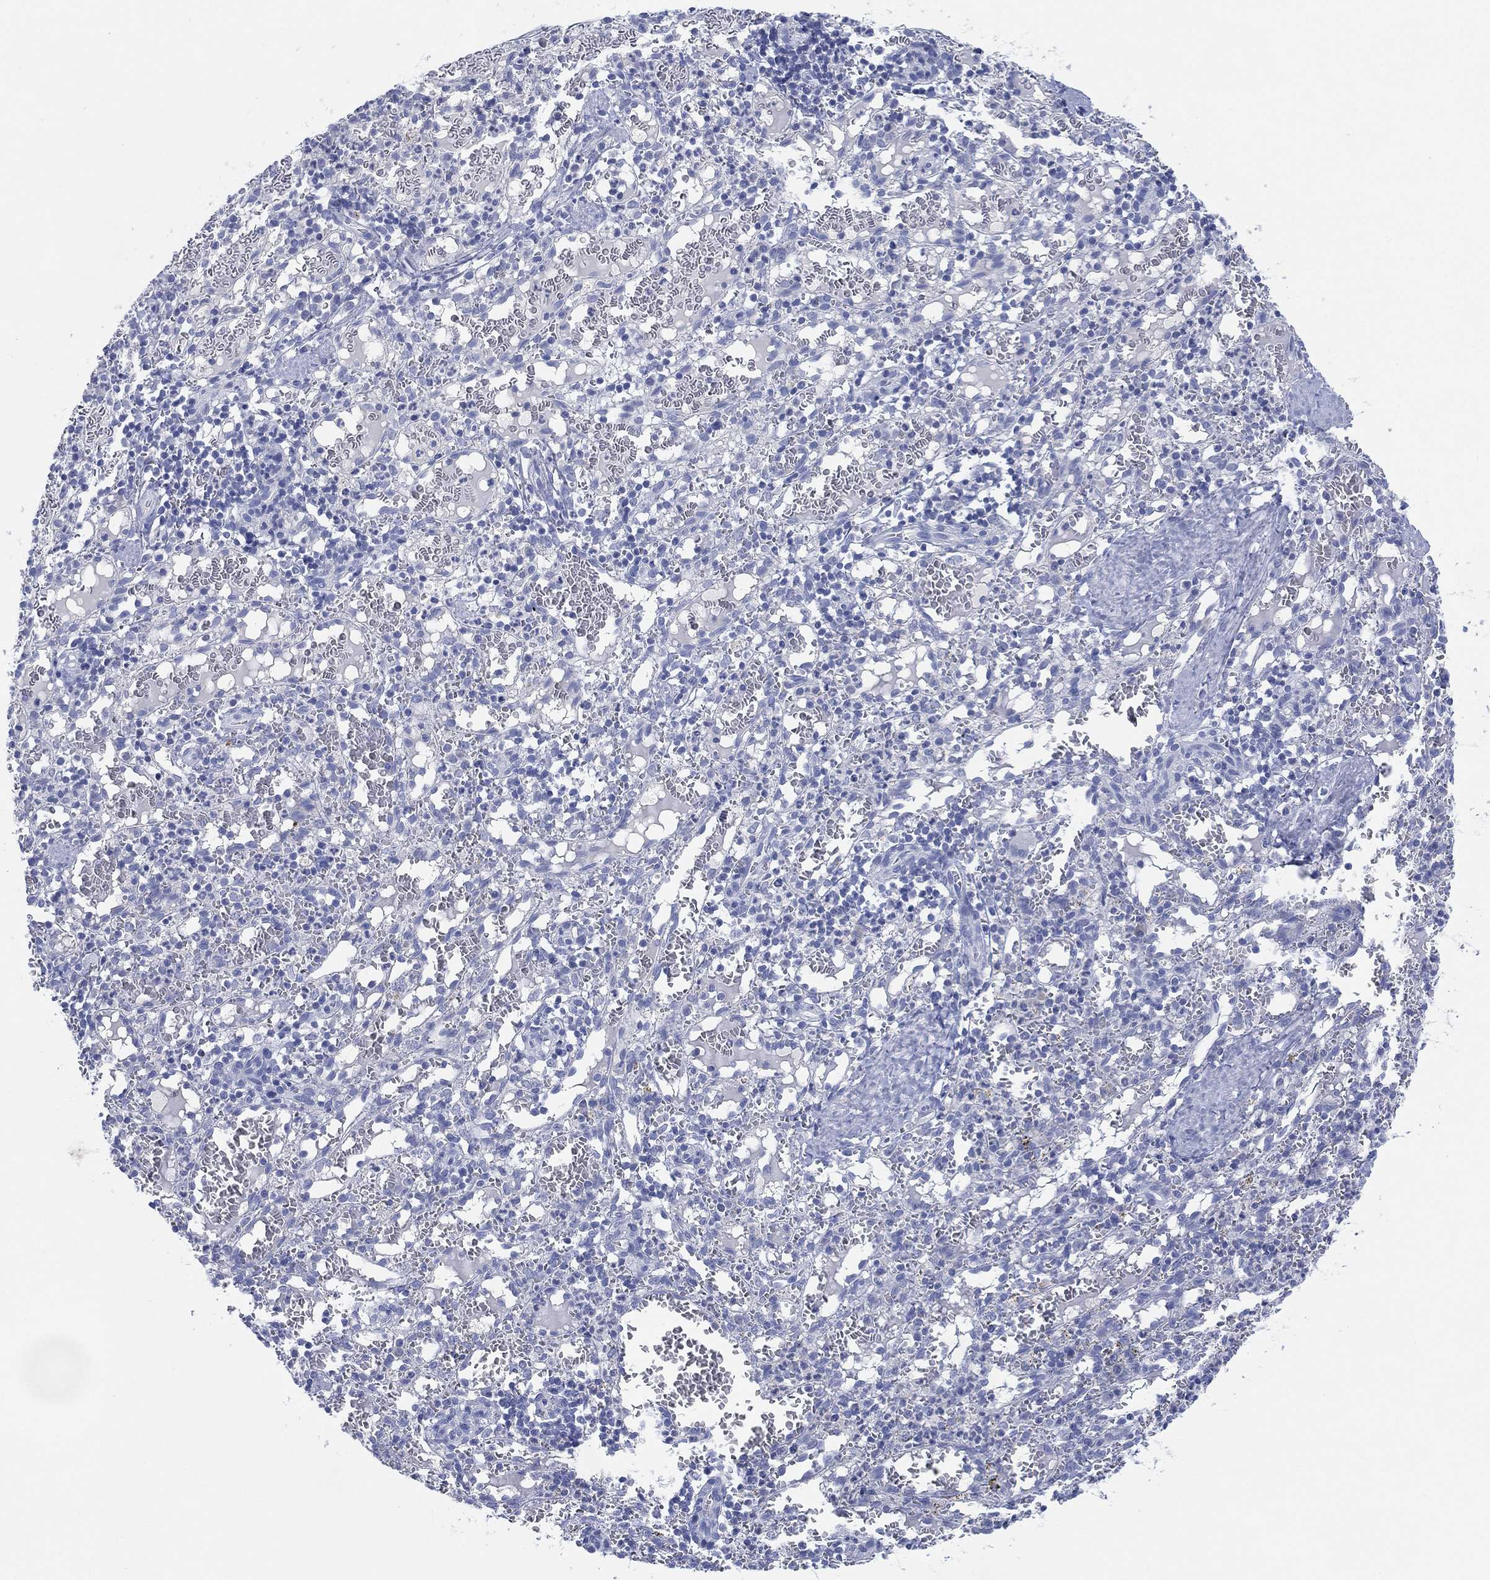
{"staining": {"intensity": "negative", "quantity": "none", "location": "none"}, "tissue": "spleen", "cell_type": "Cells in red pulp", "image_type": "normal", "snomed": [{"axis": "morphology", "description": "Normal tissue, NOS"}, {"axis": "topography", "description": "Spleen"}], "caption": "High power microscopy histopathology image of an IHC histopathology image of unremarkable spleen, revealing no significant staining in cells in red pulp.", "gene": "ADAD2", "patient": {"sex": "male", "age": 11}}